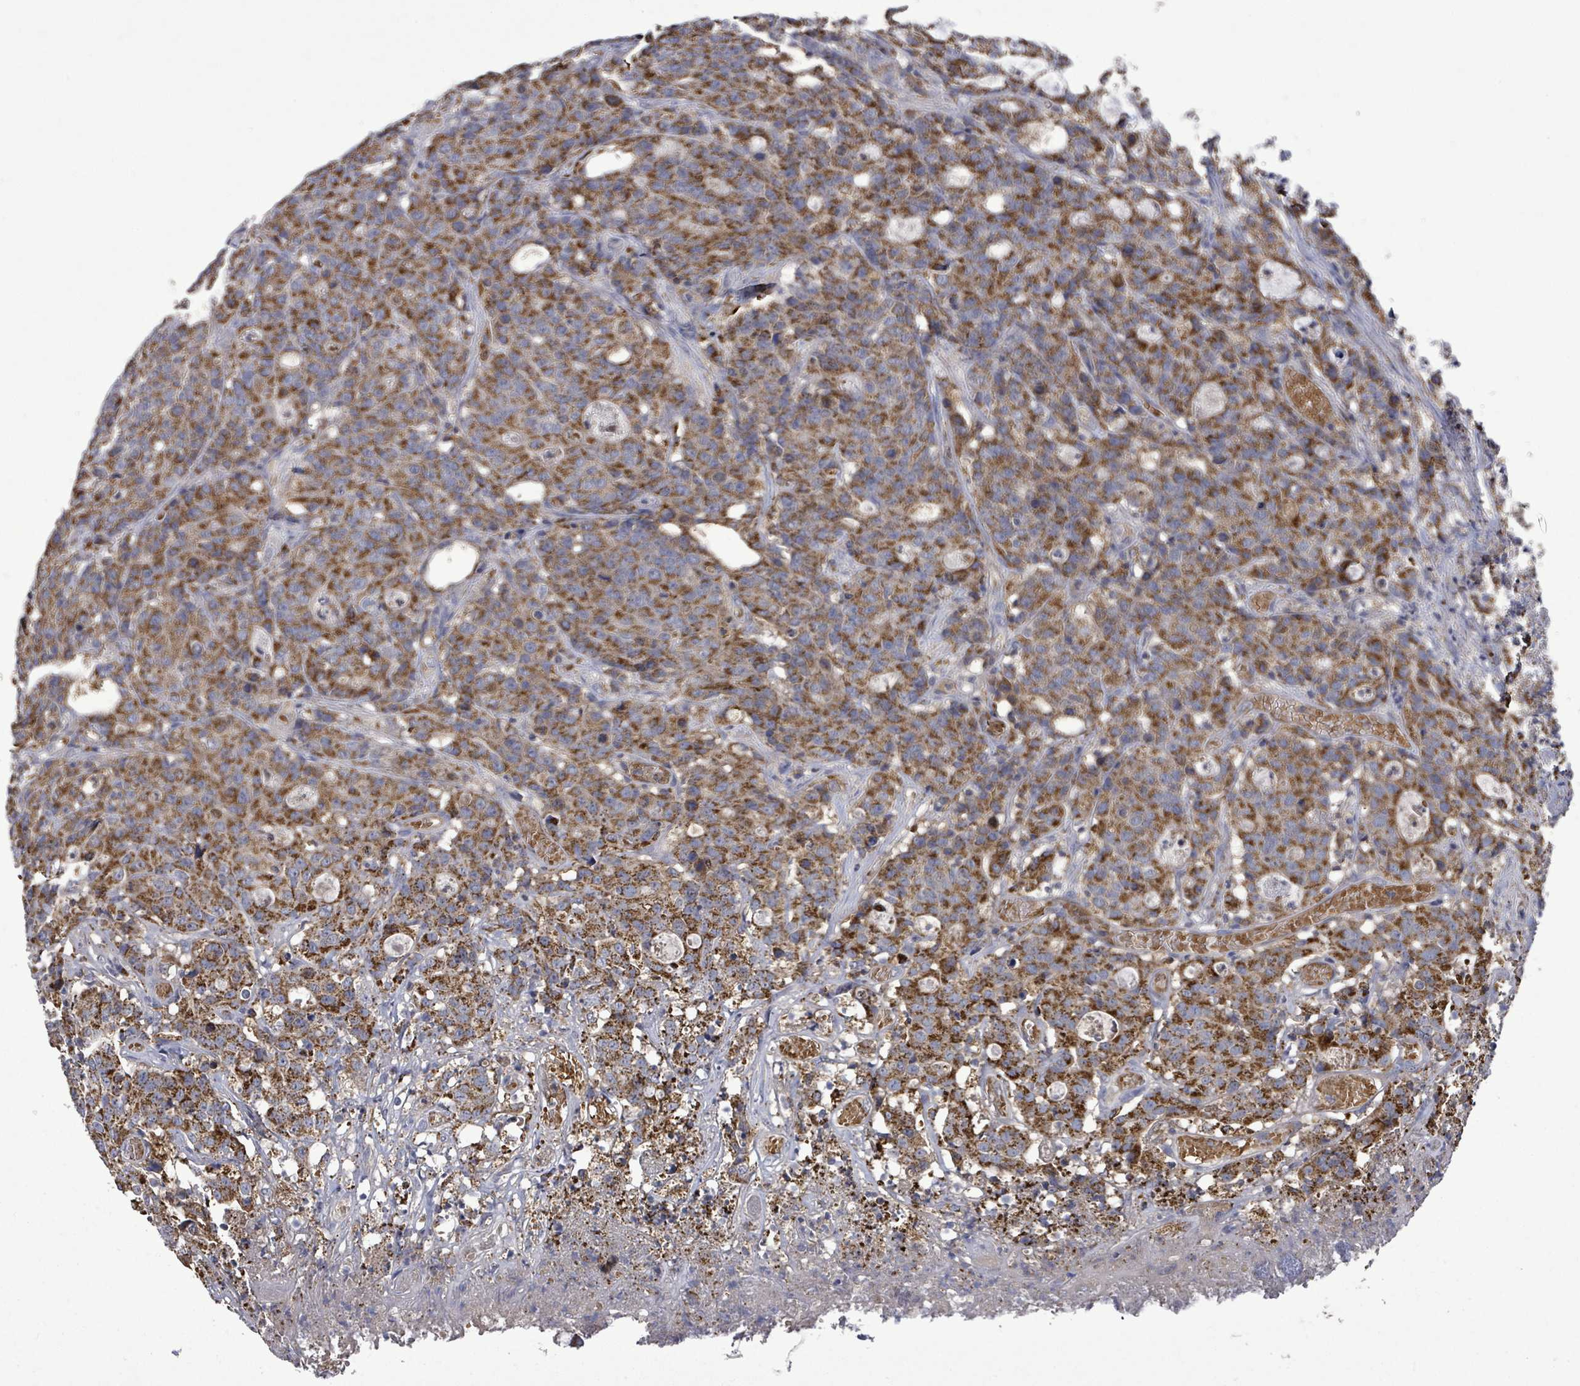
{"staining": {"intensity": "strong", "quantity": ">75%", "location": "cytoplasmic/membranous"}, "tissue": "colorectal cancer", "cell_type": "Tumor cells", "image_type": "cancer", "snomed": [{"axis": "morphology", "description": "Adenocarcinoma, NOS"}, {"axis": "topography", "description": "Colon"}], "caption": "DAB immunohistochemical staining of human adenocarcinoma (colorectal) exhibits strong cytoplasmic/membranous protein expression in approximately >75% of tumor cells.", "gene": "MTMR12", "patient": {"sex": "male", "age": 83}}